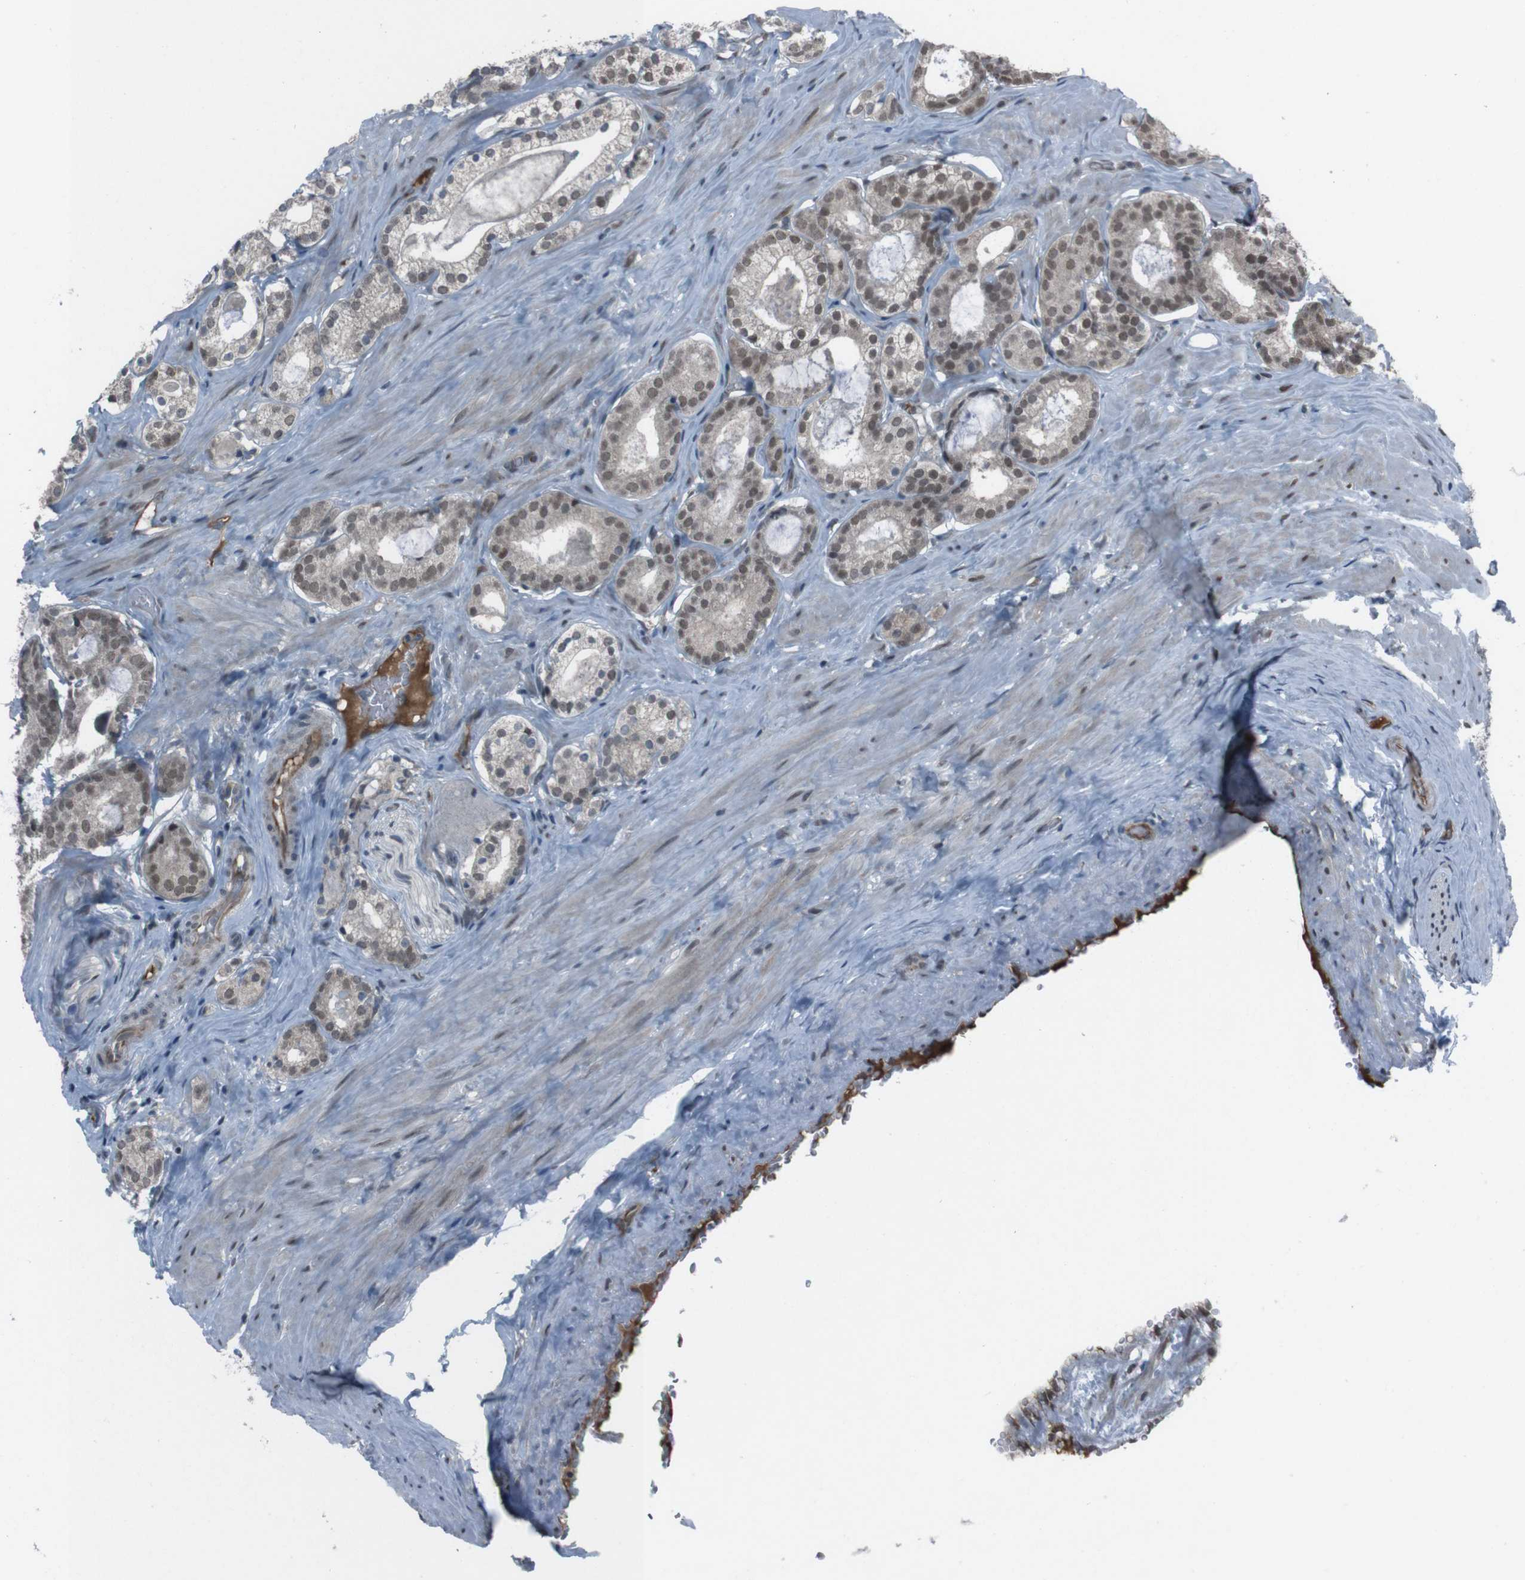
{"staining": {"intensity": "moderate", "quantity": "<25%", "location": "cytoplasmic/membranous,nuclear"}, "tissue": "prostate cancer", "cell_type": "Tumor cells", "image_type": "cancer", "snomed": [{"axis": "morphology", "description": "Adenocarcinoma, Low grade"}, {"axis": "topography", "description": "Prostate"}], "caption": "Prostate low-grade adenocarcinoma tissue reveals moderate cytoplasmic/membranous and nuclear positivity in about <25% of tumor cells", "gene": "SS18L1", "patient": {"sex": "male", "age": 59}}